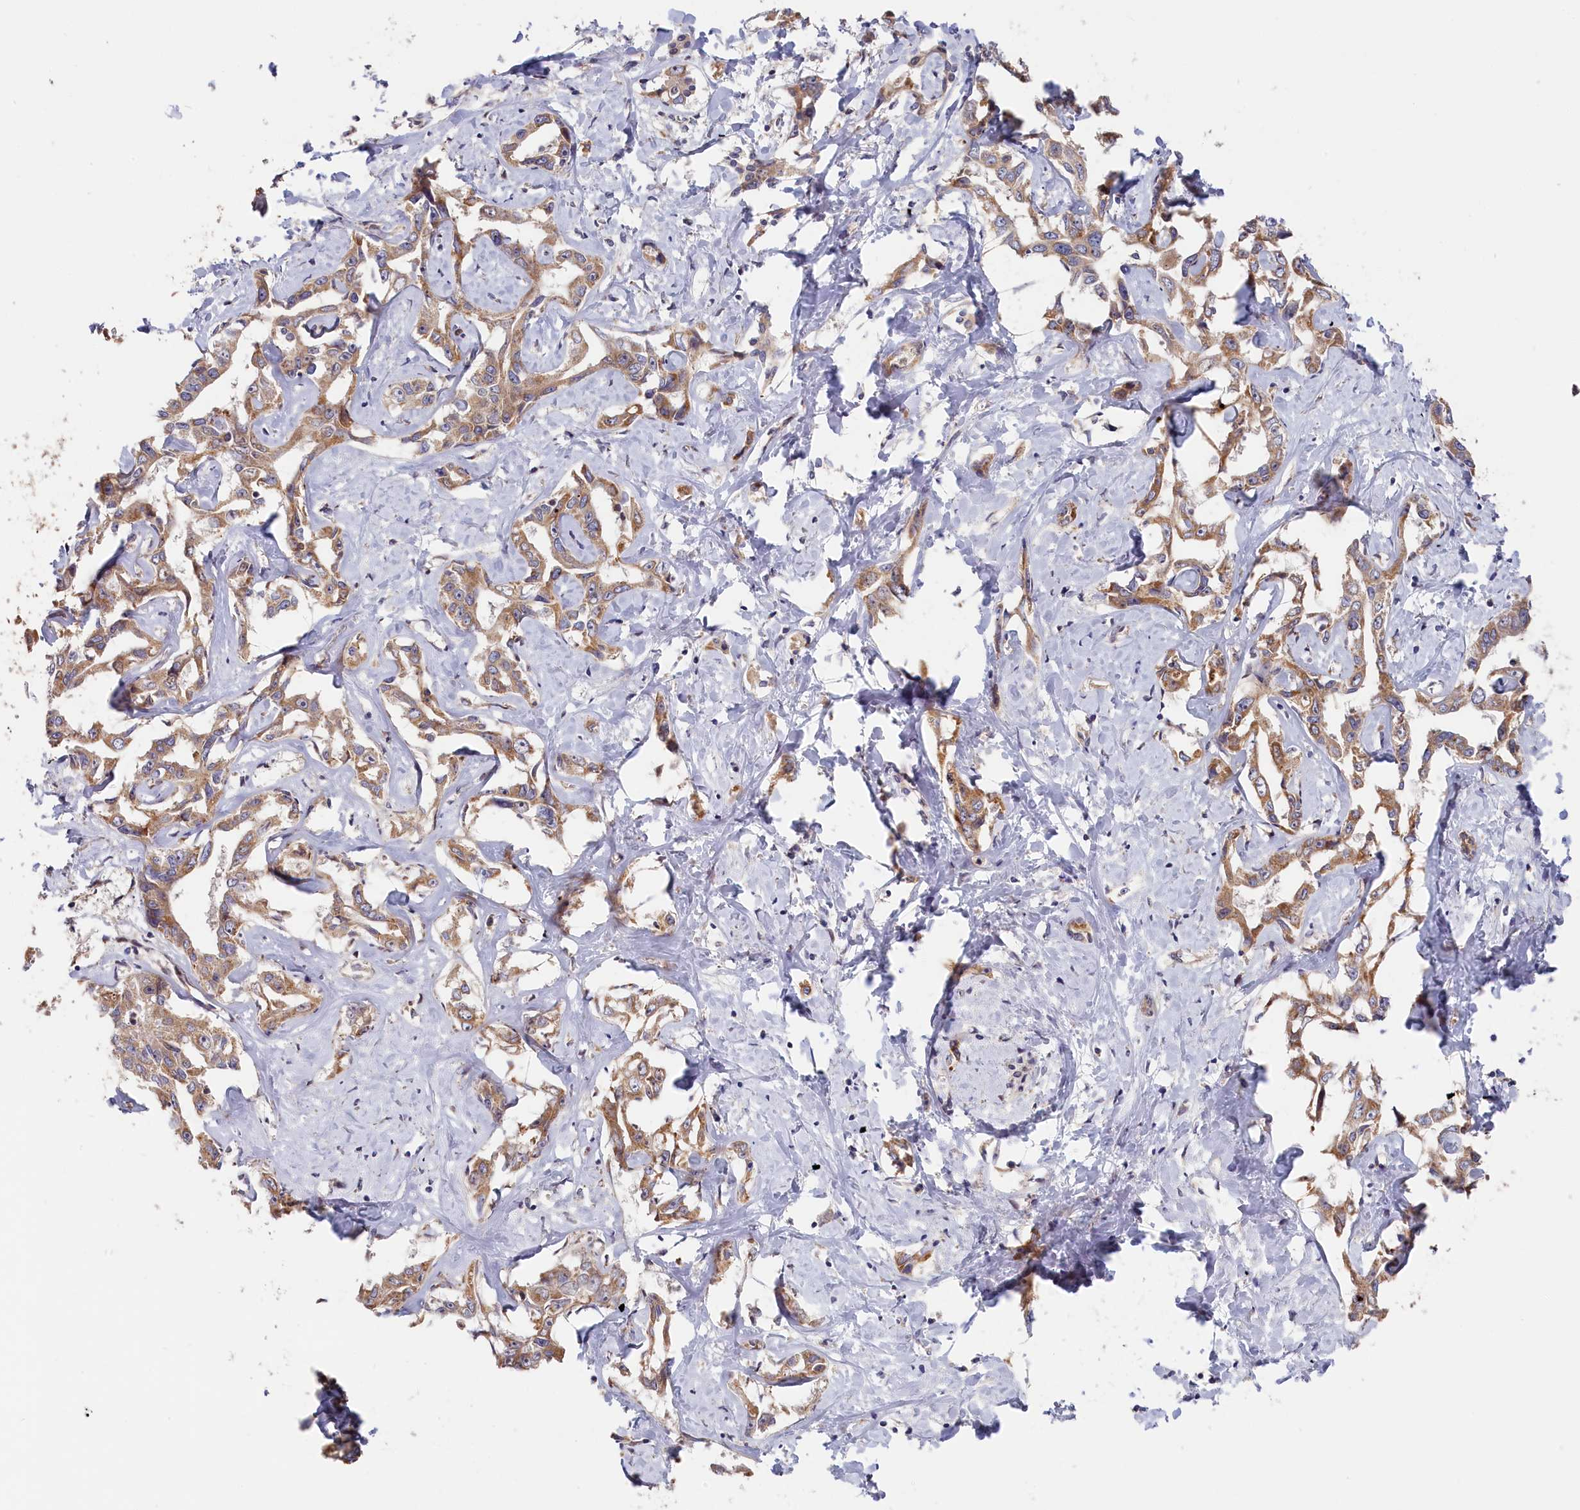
{"staining": {"intensity": "moderate", "quantity": ">75%", "location": "cytoplasmic/membranous"}, "tissue": "liver cancer", "cell_type": "Tumor cells", "image_type": "cancer", "snomed": [{"axis": "morphology", "description": "Cholangiocarcinoma"}, {"axis": "topography", "description": "Liver"}], "caption": "Protein expression analysis of human liver cancer reveals moderate cytoplasmic/membranous positivity in approximately >75% of tumor cells.", "gene": "CEP44", "patient": {"sex": "male", "age": 59}}